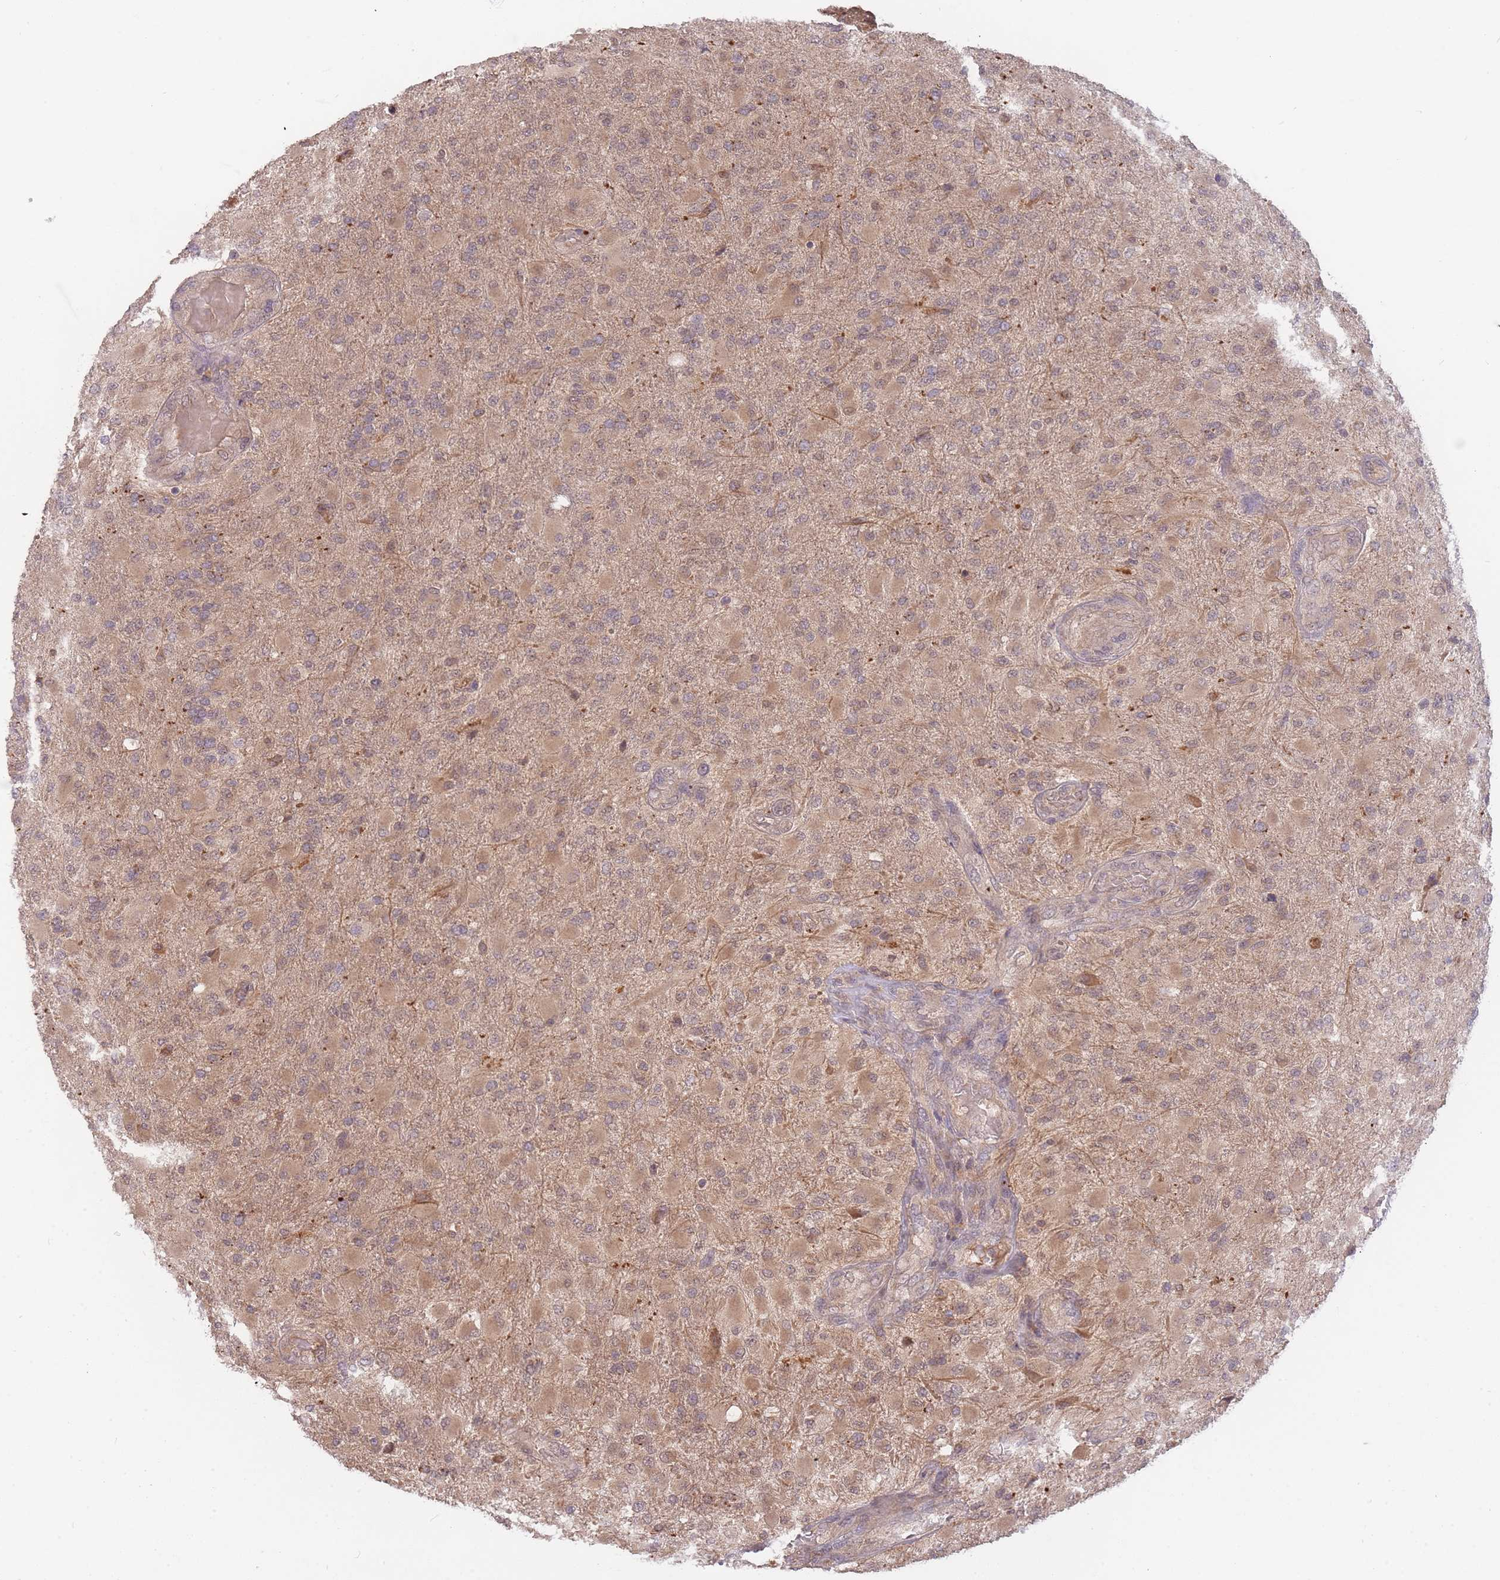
{"staining": {"intensity": "weak", "quantity": ">75%", "location": "cytoplasmic/membranous,nuclear"}, "tissue": "glioma", "cell_type": "Tumor cells", "image_type": "cancer", "snomed": [{"axis": "morphology", "description": "Glioma, malignant, Low grade"}, {"axis": "topography", "description": "Brain"}], "caption": "The histopathology image demonstrates staining of glioma, revealing weak cytoplasmic/membranous and nuclear protein staining (brown color) within tumor cells. The protein of interest is stained brown, and the nuclei are stained in blue (DAB (3,3'-diaminobenzidine) IHC with brightfield microscopy, high magnification).", "gene": "SMC6", "patient": {"sex": "male", "age": 65}}